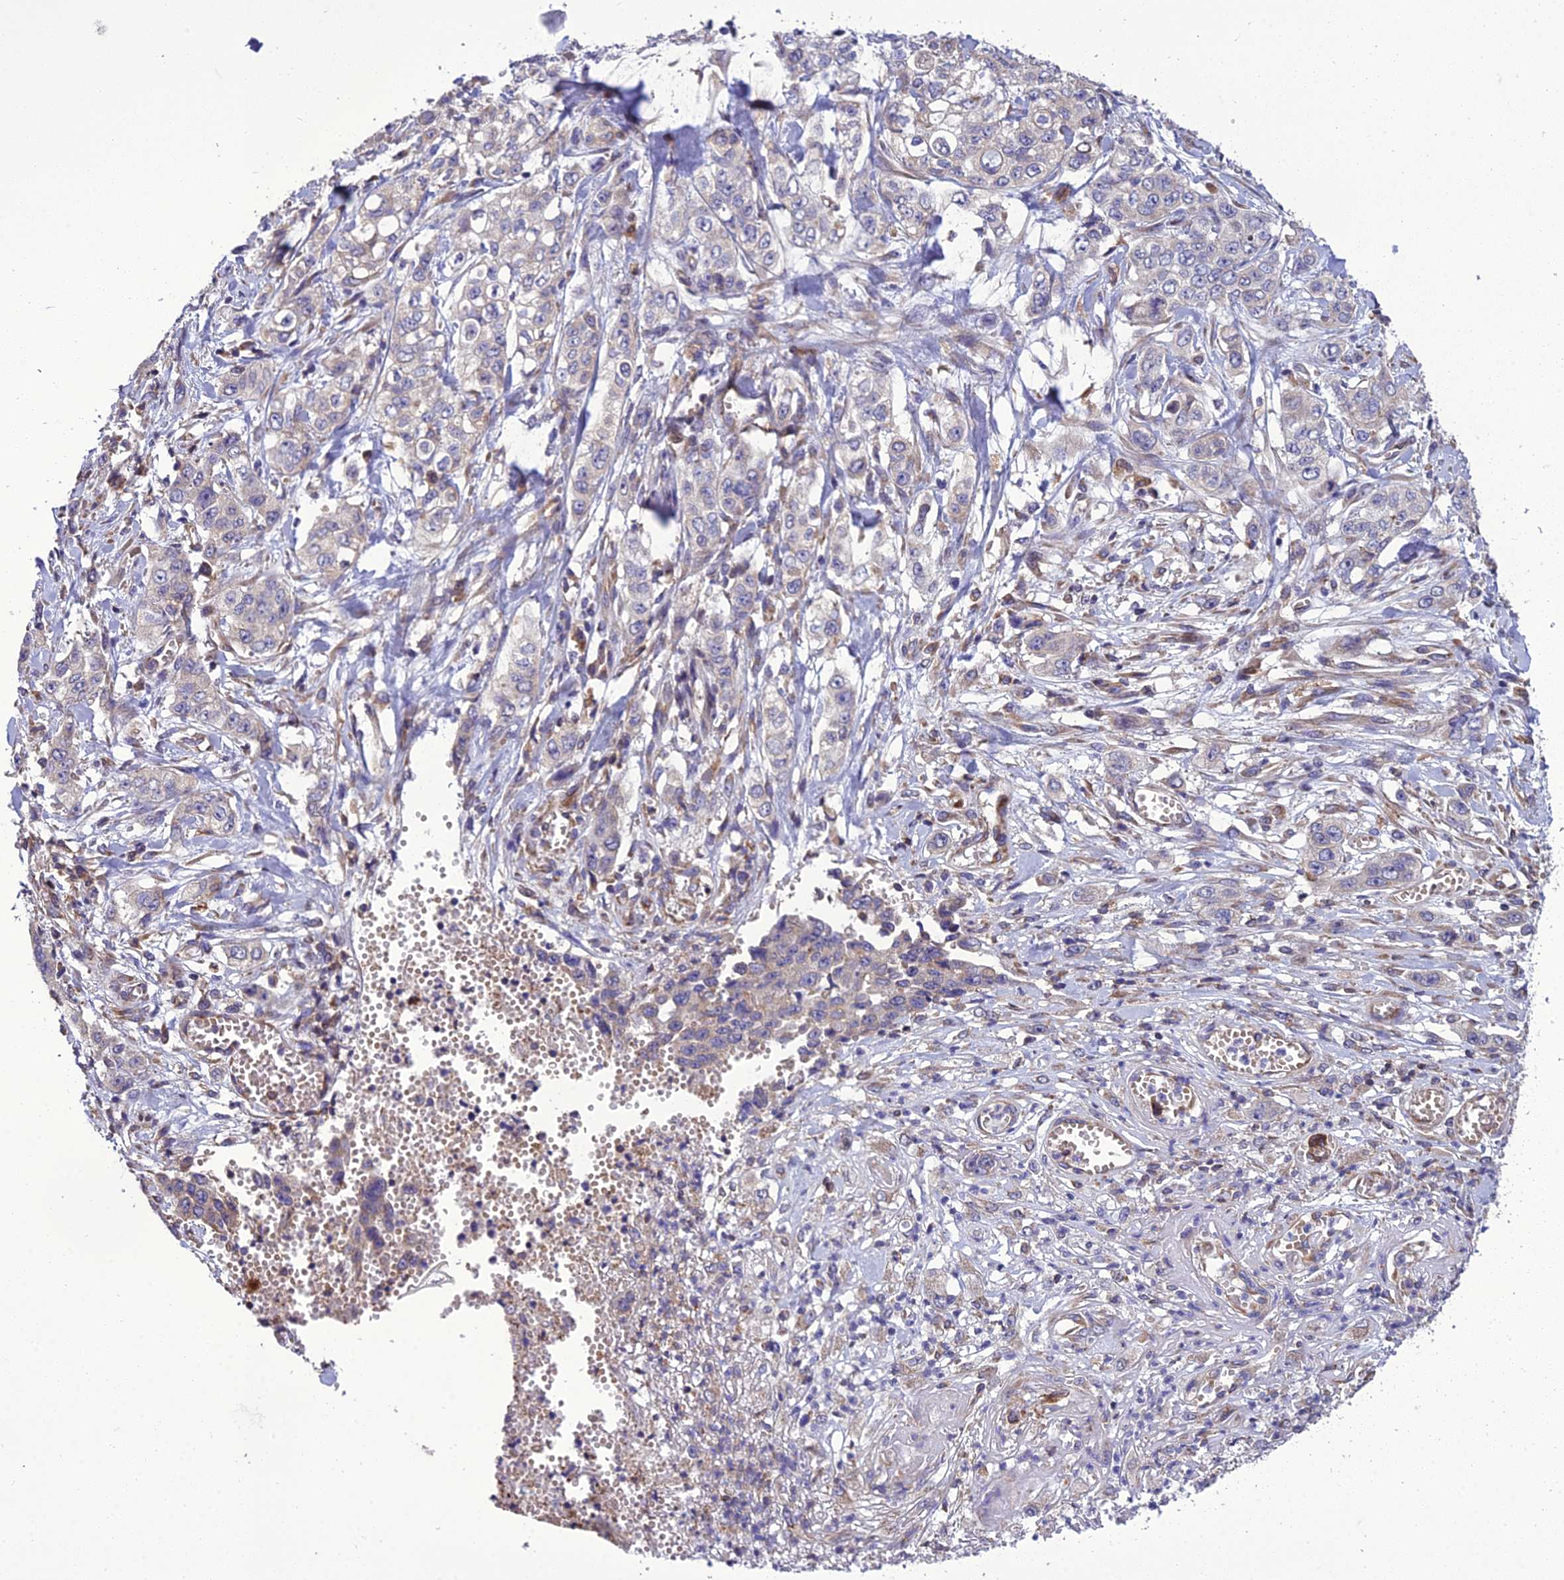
{"staining": {"intensity": "negative", "quantity": "none", "location": "none"}, "tissue": "stomach cancer", "cell_type": "Tumor cells", "image_type": "cancer", "snomed": [{"axis": "morphology", "description": "Adenocarcinoma, NOS"}, {"axis": "topography", "description": "Stomach, upper"}], "caption": "Tumor cells are negative for brown protein staining in stomach cancer.", "gene": "GIMAP1", "patient": {"sex": "male", "age": 62}}